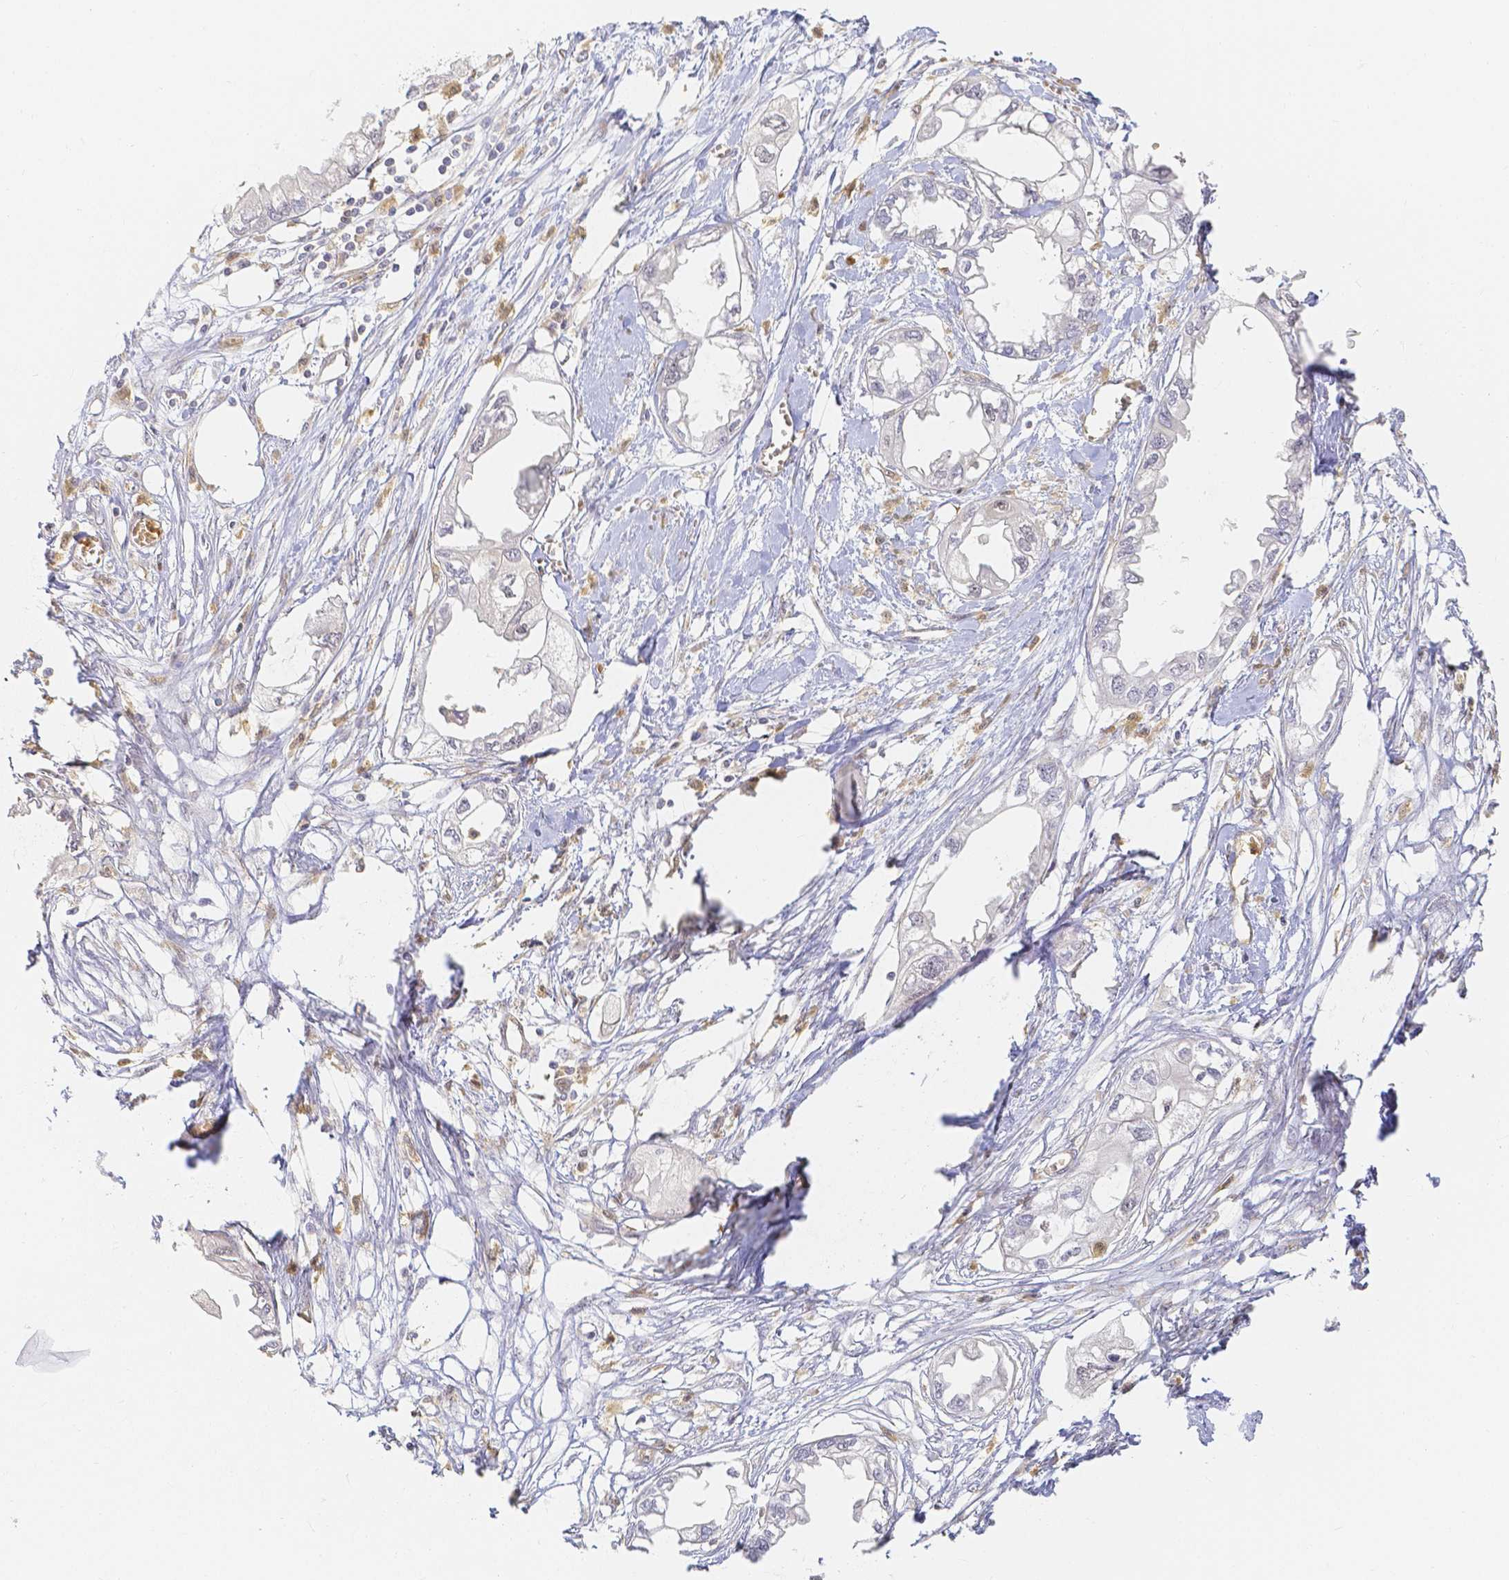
{"staining": {"intensity": "negative", "quantity": "none", "location": "none"}, "tissue": "endometrial cancer", "cell_type": "Tumor cells", "image_type": "cancer", "snomed": [{"axis": "morphology", "description": "Adenocarcinoma, NOS"}, {"axis": "morphology", "description": "Adenocarcinoma, metastatic, NOS"}, {"axis": "topography", "description": "Adipose tissue"}, {"axis": "topography", "description": "Endometrium"}], "caption": "An immunohistochemistry histopathology image of metastatic adenocarcinoma (endometrial) is shown. There is no staining in tumor cells of metastatic adenocarcinoma (endometrial).", "gene": "KCNH1", "patient": {"sex": "female", "age": 67}}